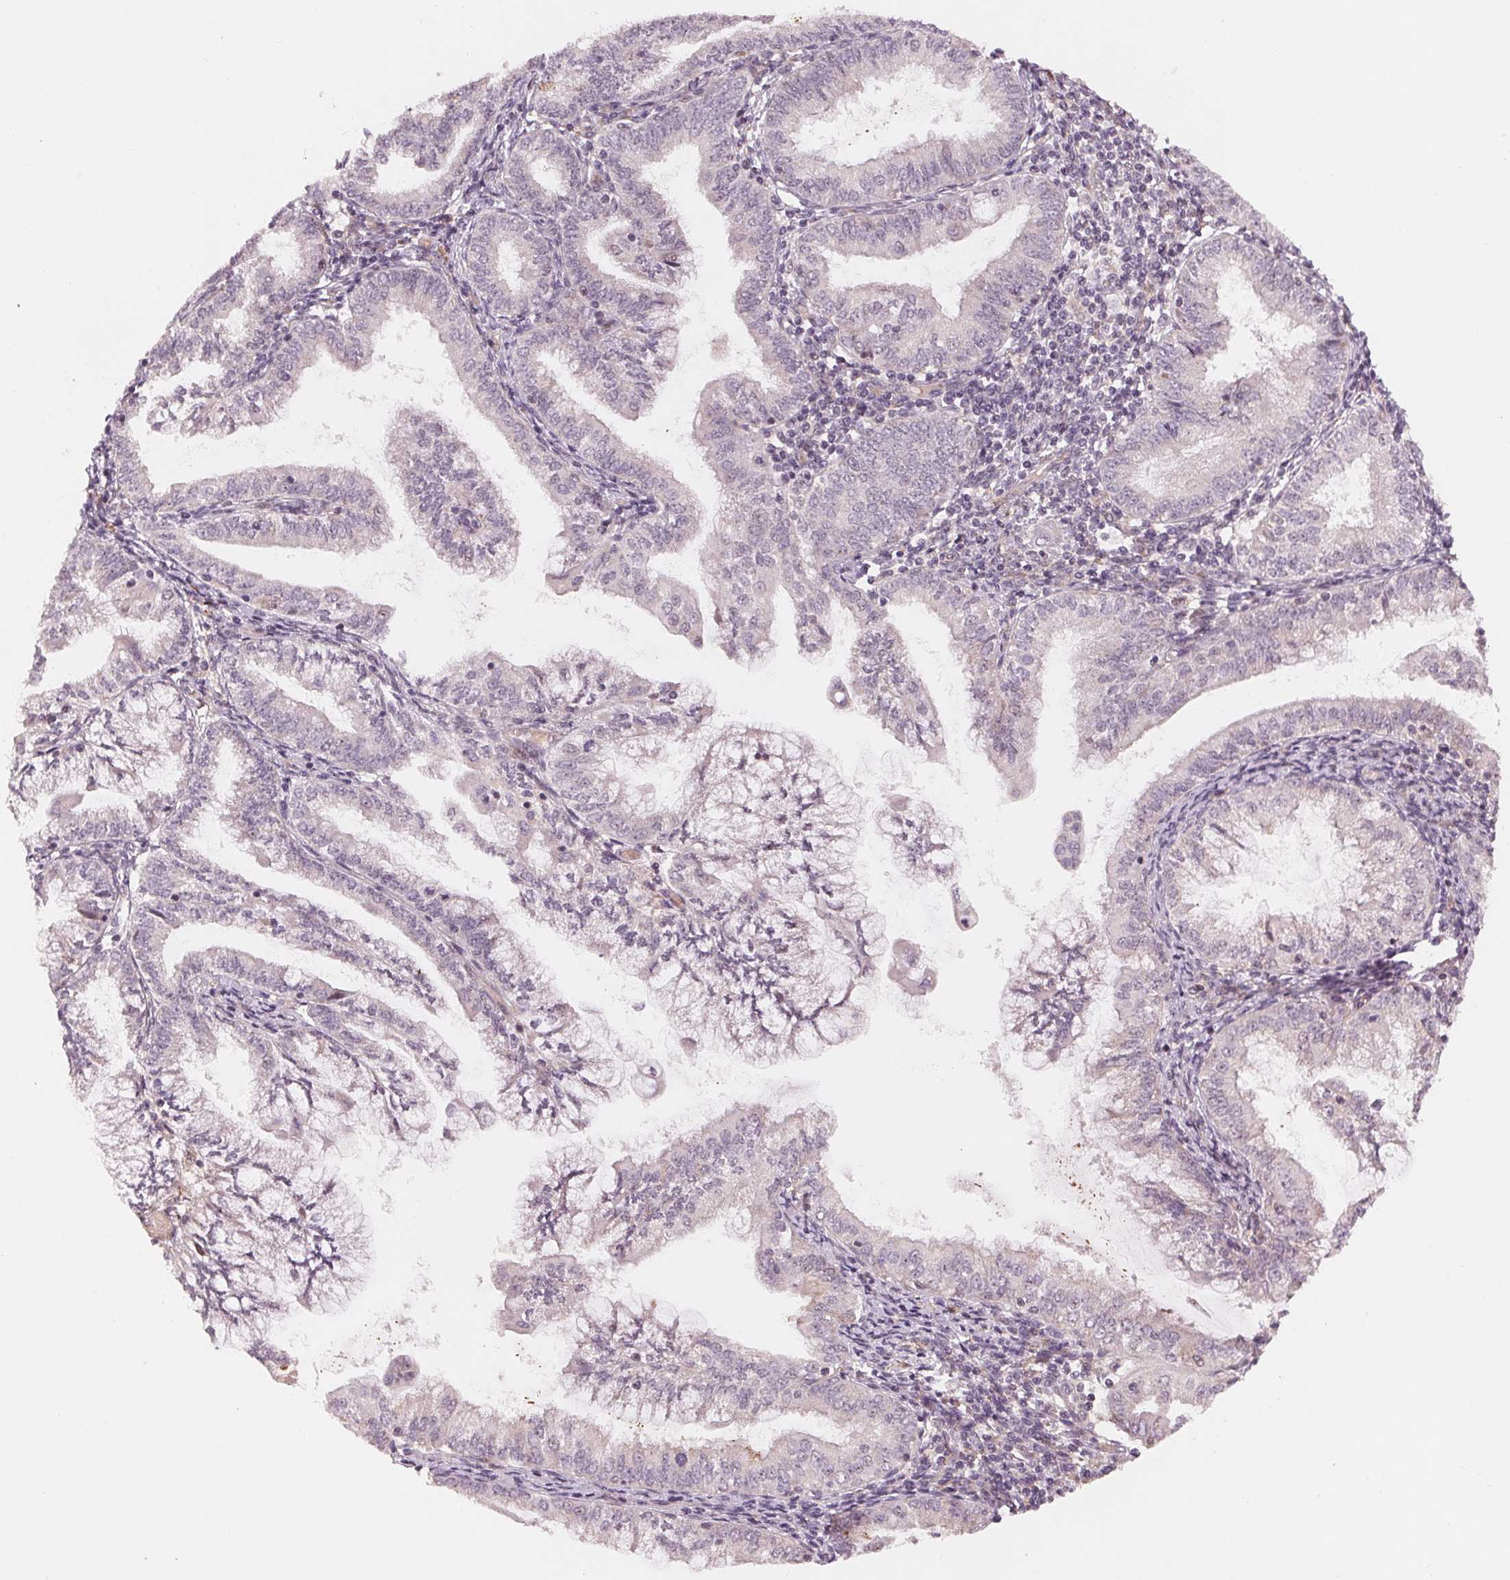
{"staining": {"intensity": "negative", "quantity": "none", "location": "none"}, "tissue": "endometrial cancer", "cell_type": "Tumor cells", "image_type": "cancer", "snomed": [{"axis": "morphology", "description": "Adenocarcinoma, NOS"}, {"axis": "topography", "description": "Endometrium"}], "caption": "Immunohistochemistry of human endometrial cancer displays no staining in tumor cells.", "gene": "IL9R", "patient": {"sex": "female", "age": 55}}